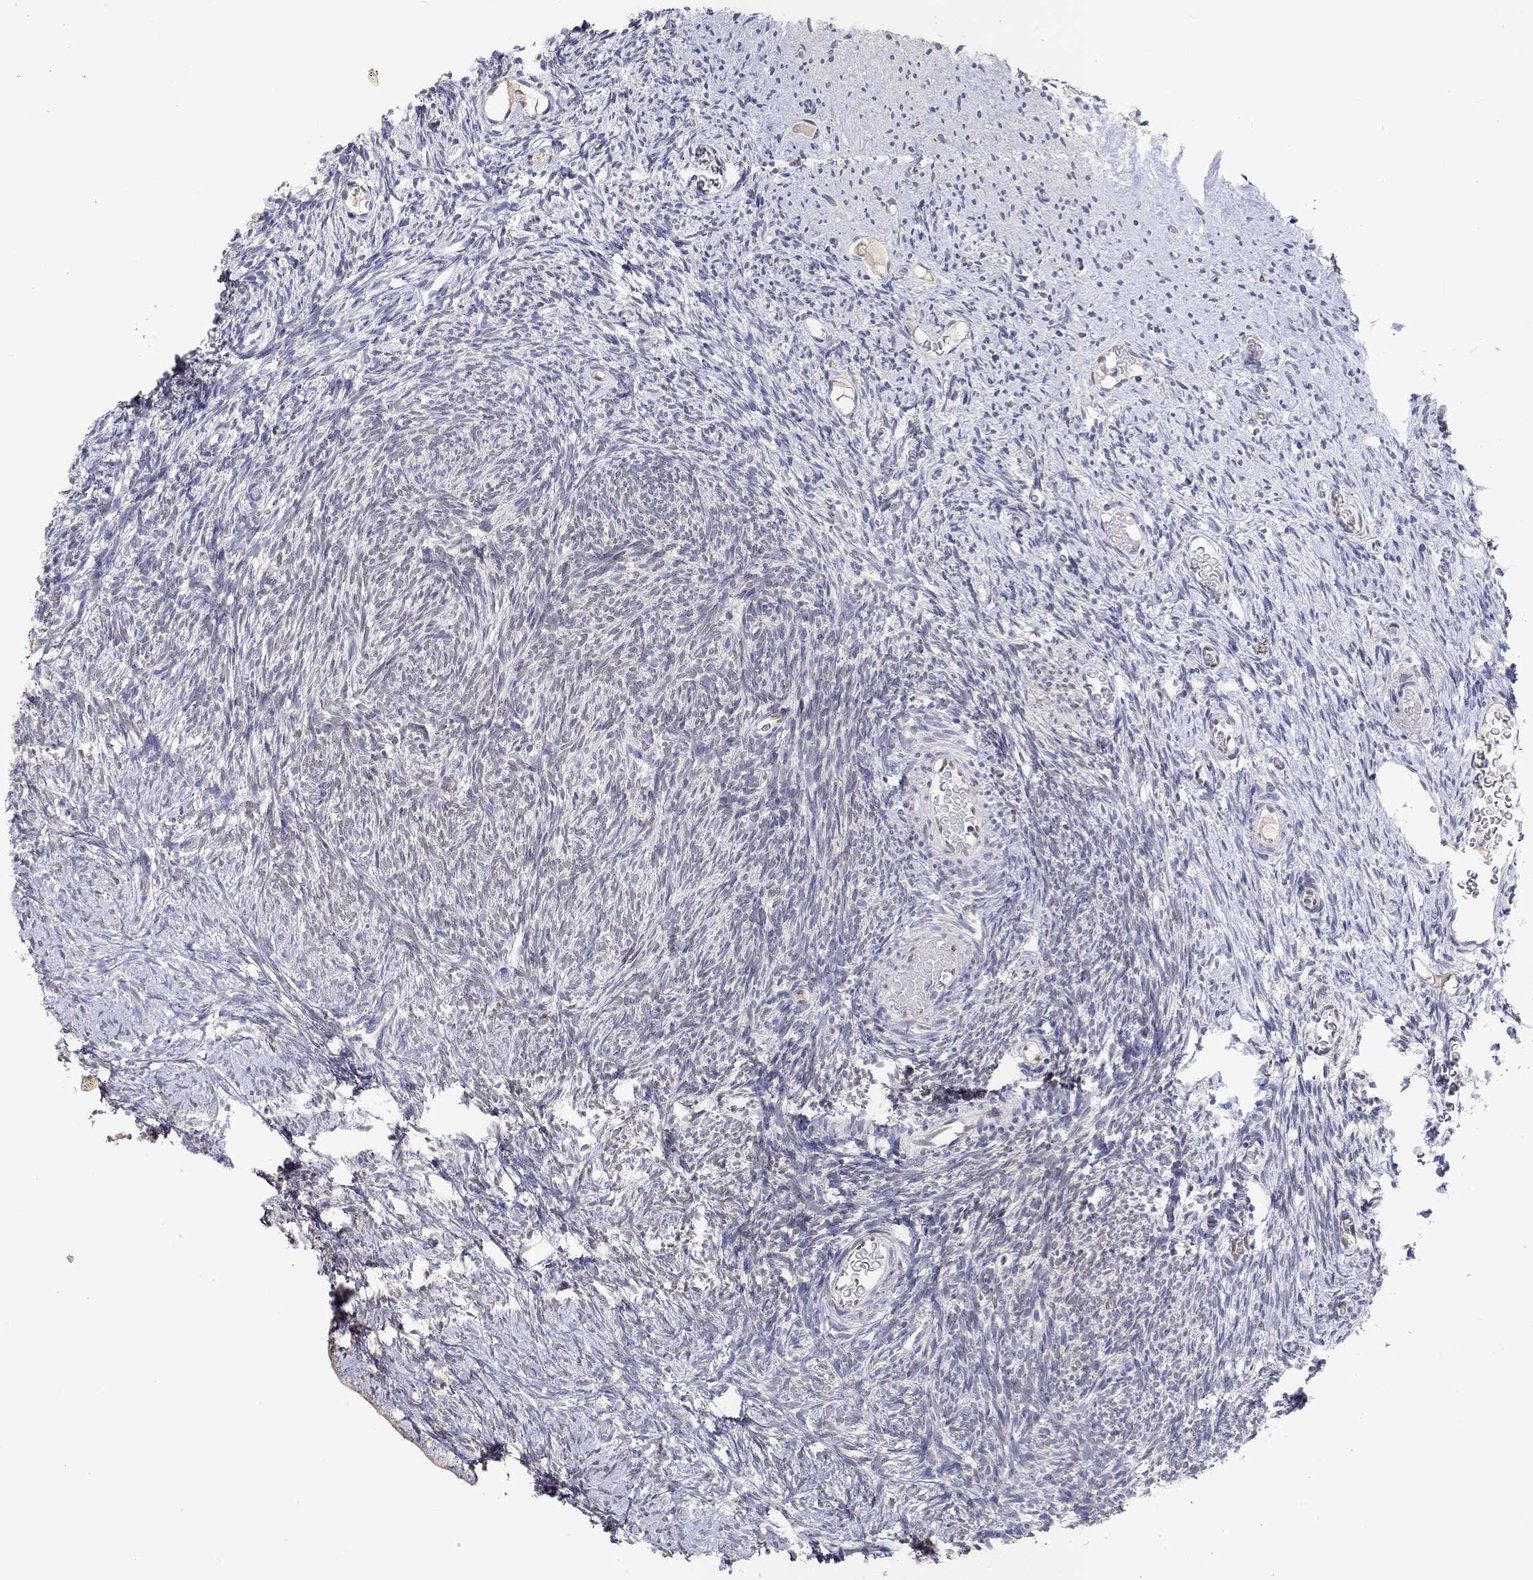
{"staining": {"intensity": "negative", "quantity": "none", "location": "none"}, "tissue": "ovary", "cell_type": "Follicle cells", "image_type": "normal", "snomed": [{"axis": "morphology", "description": "Normal tissue, NOS"}, {"axis": "topography", "description": "Ovary"}], "caption": "Immunohistochemistry photomicrograph of normal human ovary stained for a protein (brown), which reveals no expression in follicle cells.", "gene": "FGF2", "patient": {"sex": "female", "age": 39}}